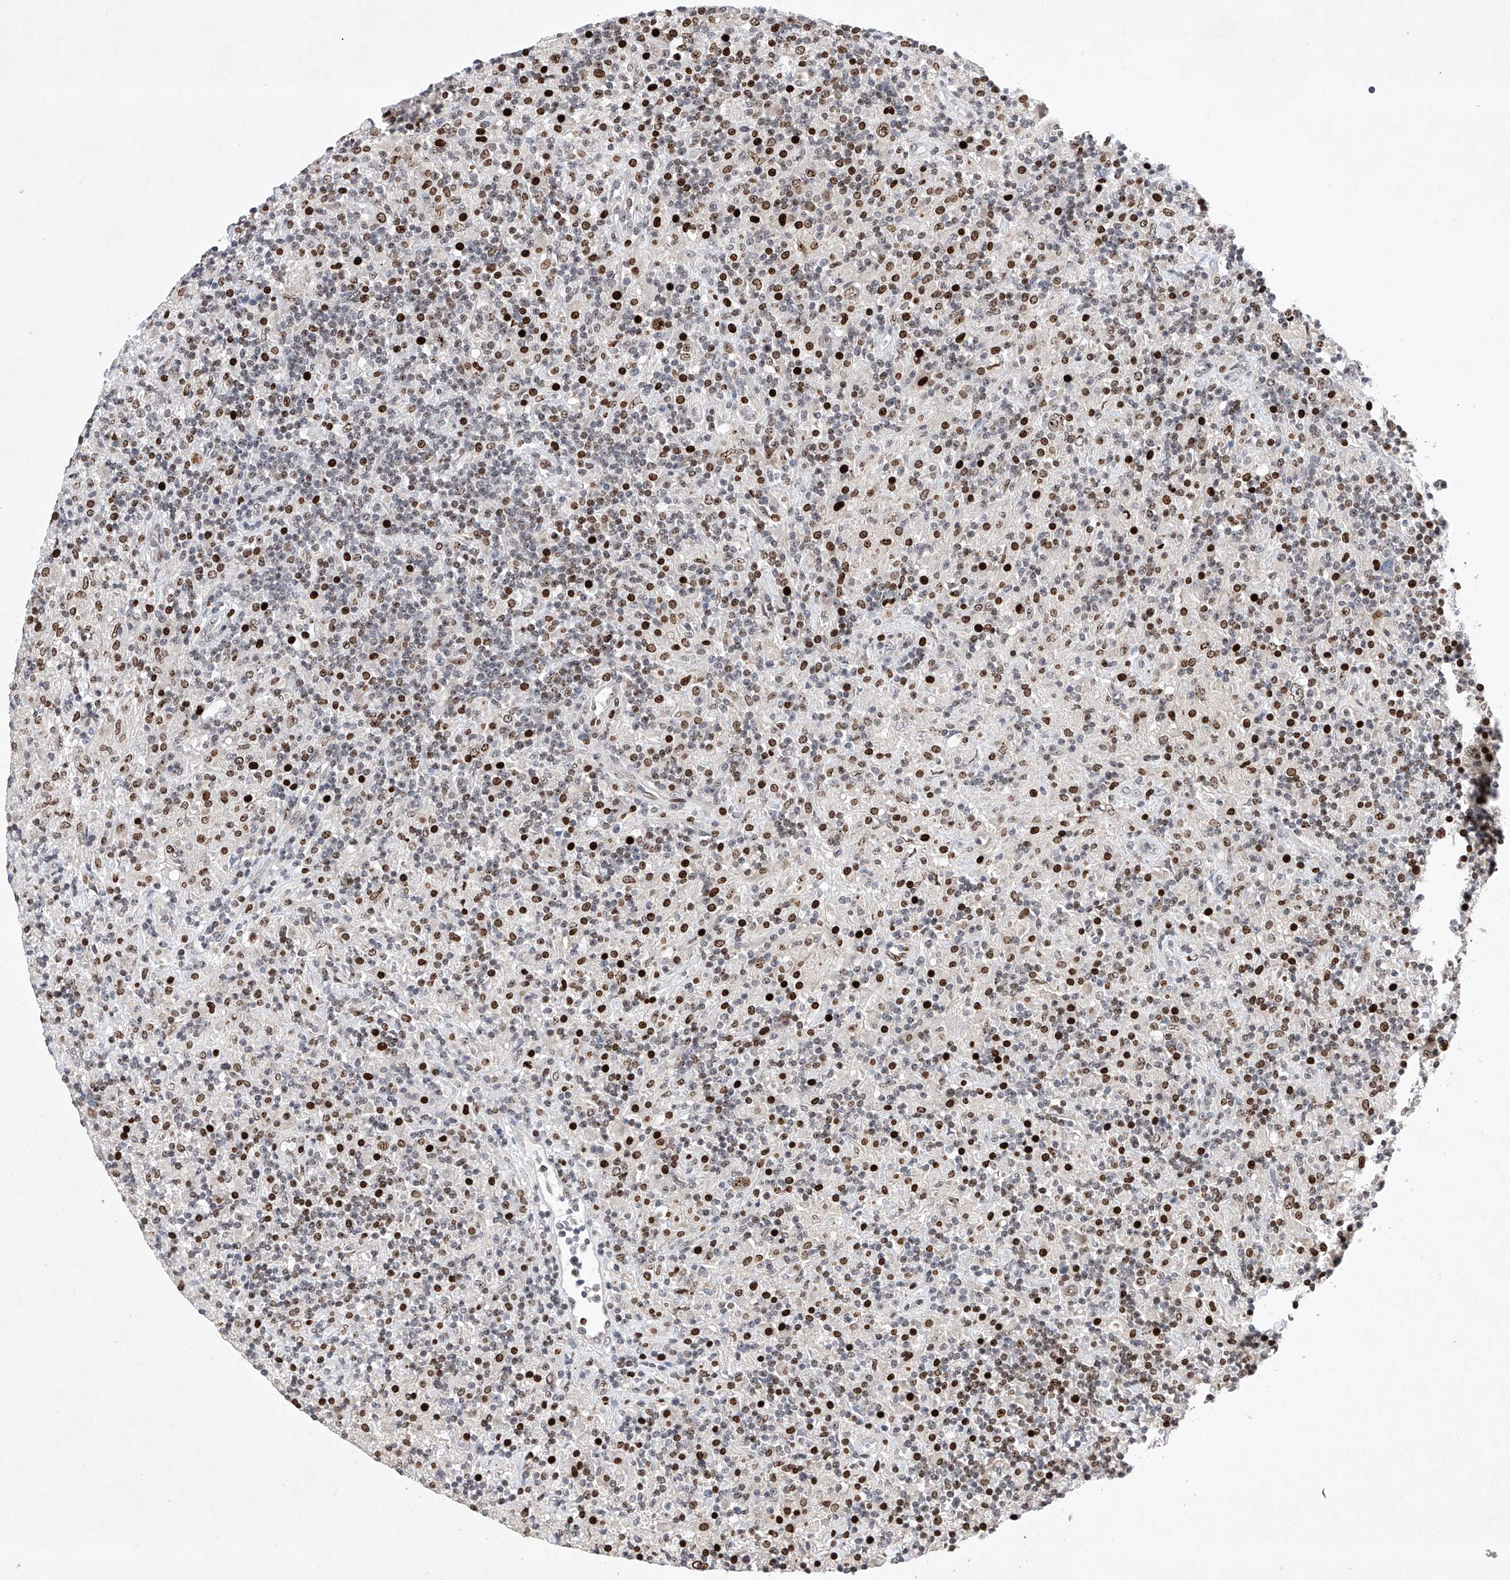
{"staining": {"intensity": "moderate", "quantity": ">75%", "location": "nuclear"}, "tissue": "lymphoma", "cell_type": "Tumor cells", "image_type": "cancer", "snomed": [{"axis": "morphology", "description": "Hodgkin's disease, NOS"}, {"axis": "topography", "description": "Lymph node"}], "caption": "About >75% of tumor cells in Hodgkin's disease reveal moderate nuclear protein expression as visualized by brown immunohistochemical staining.", "gene": "AFG1L", "patient": {"sex": "male", "age": 70}}